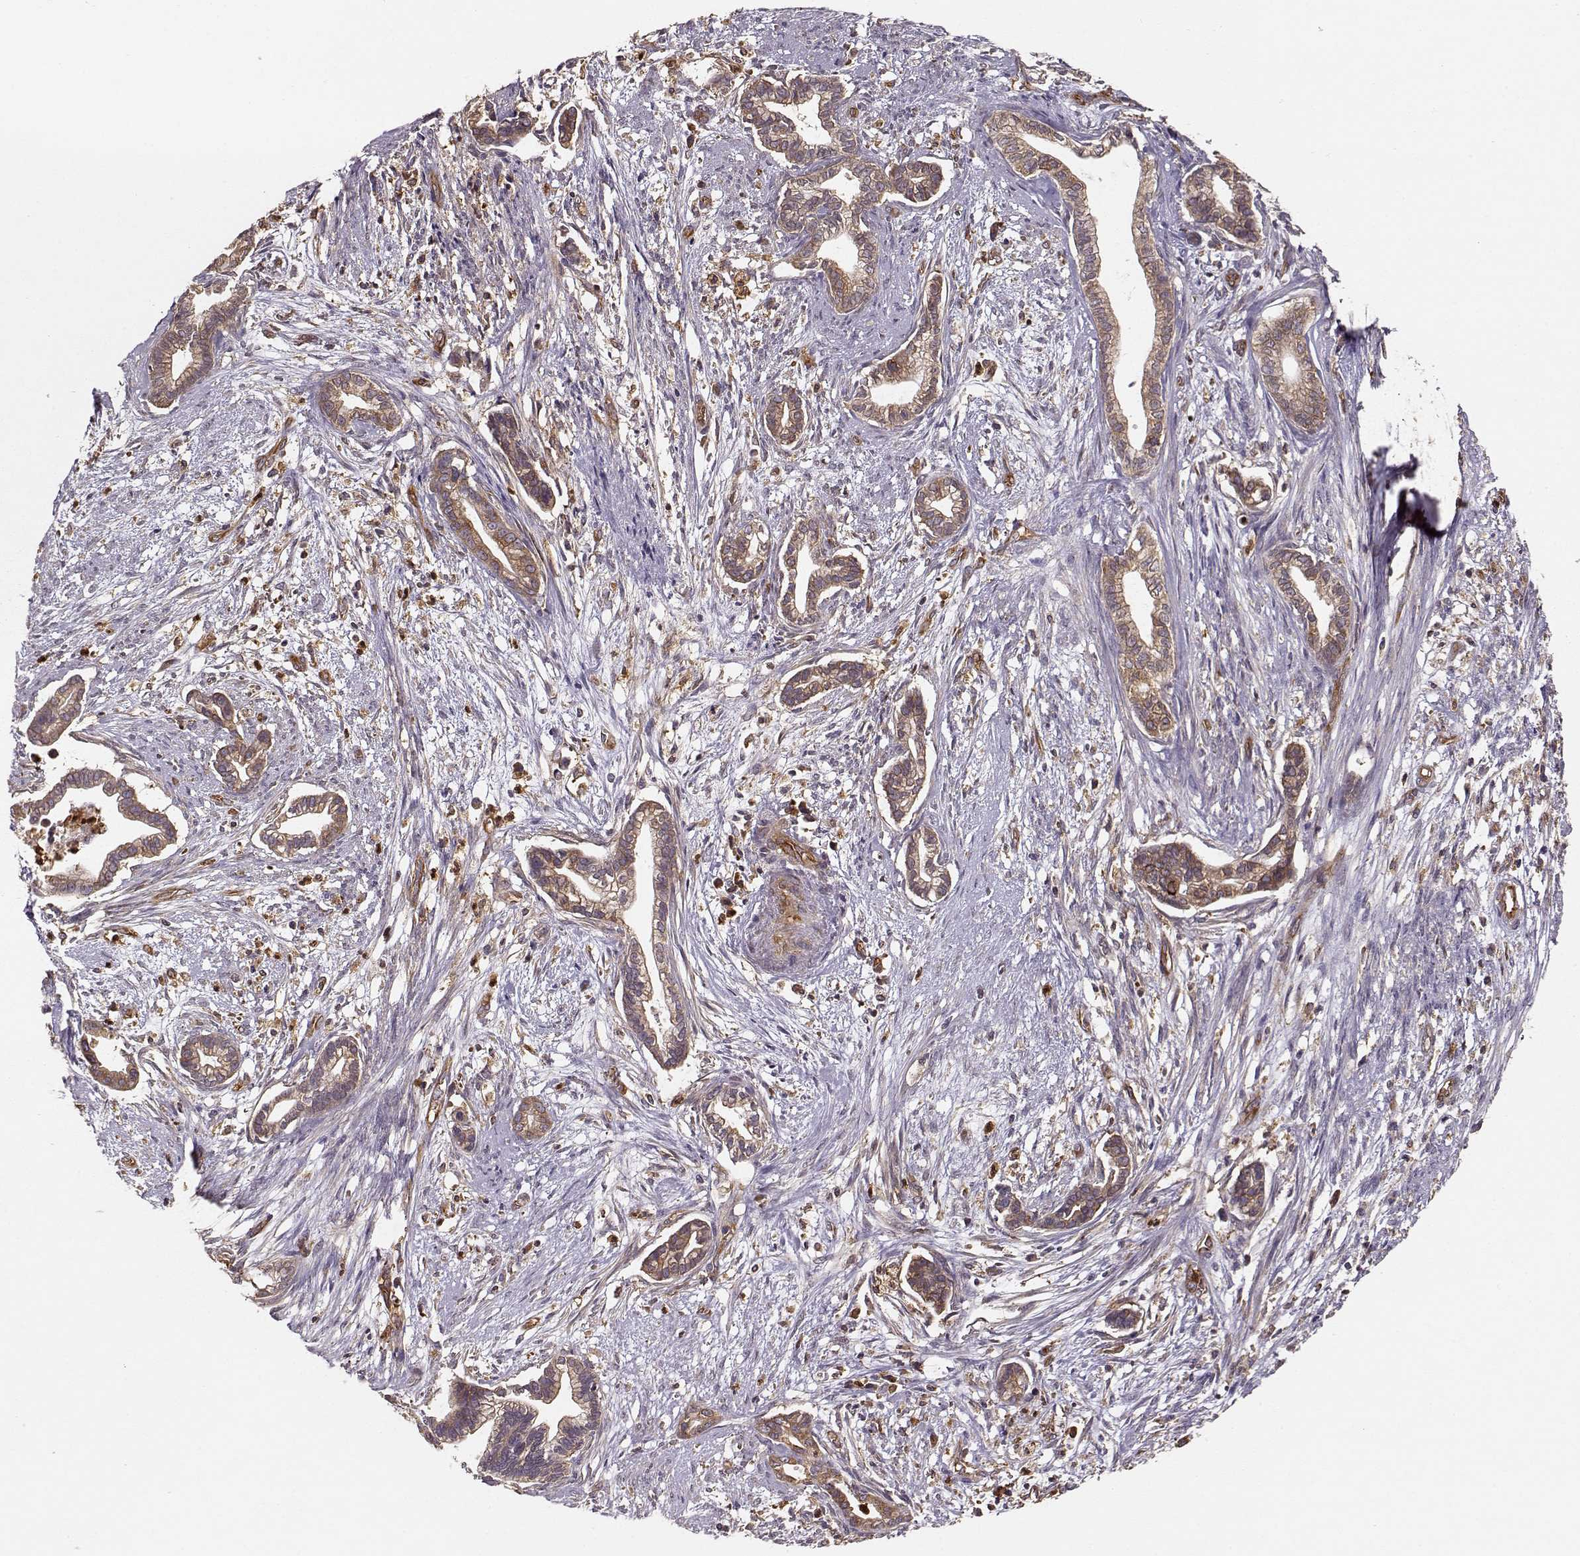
{"staining": {"intensity": "weak", "quantity": ">75%", "location": "cytoplasmic/membranous"}, "tissue": "cervical cancer", "cell_type": "Tumor cells", "image_type": "cancer", "snomed": [{"axis": "morphology", "description": "Adenocarcinoma, NOS"}, {"axis": "topography", "description": "Cervix"}], "caption": "Immunohistochemical staining of cervical cancer (adenocarcinoma) demonstrates weak cytoplasmic/membranous protein staining in approximately >75% of tumor cells. The staining is performed using DAB (3,3'-diaminobenzidine) brown chromogen to label protein expression. The nuclei are counter-stained blue using hematoxylin.", "gene": "ARHGEF2", "patient": {"sex": "female", "age": 62}}